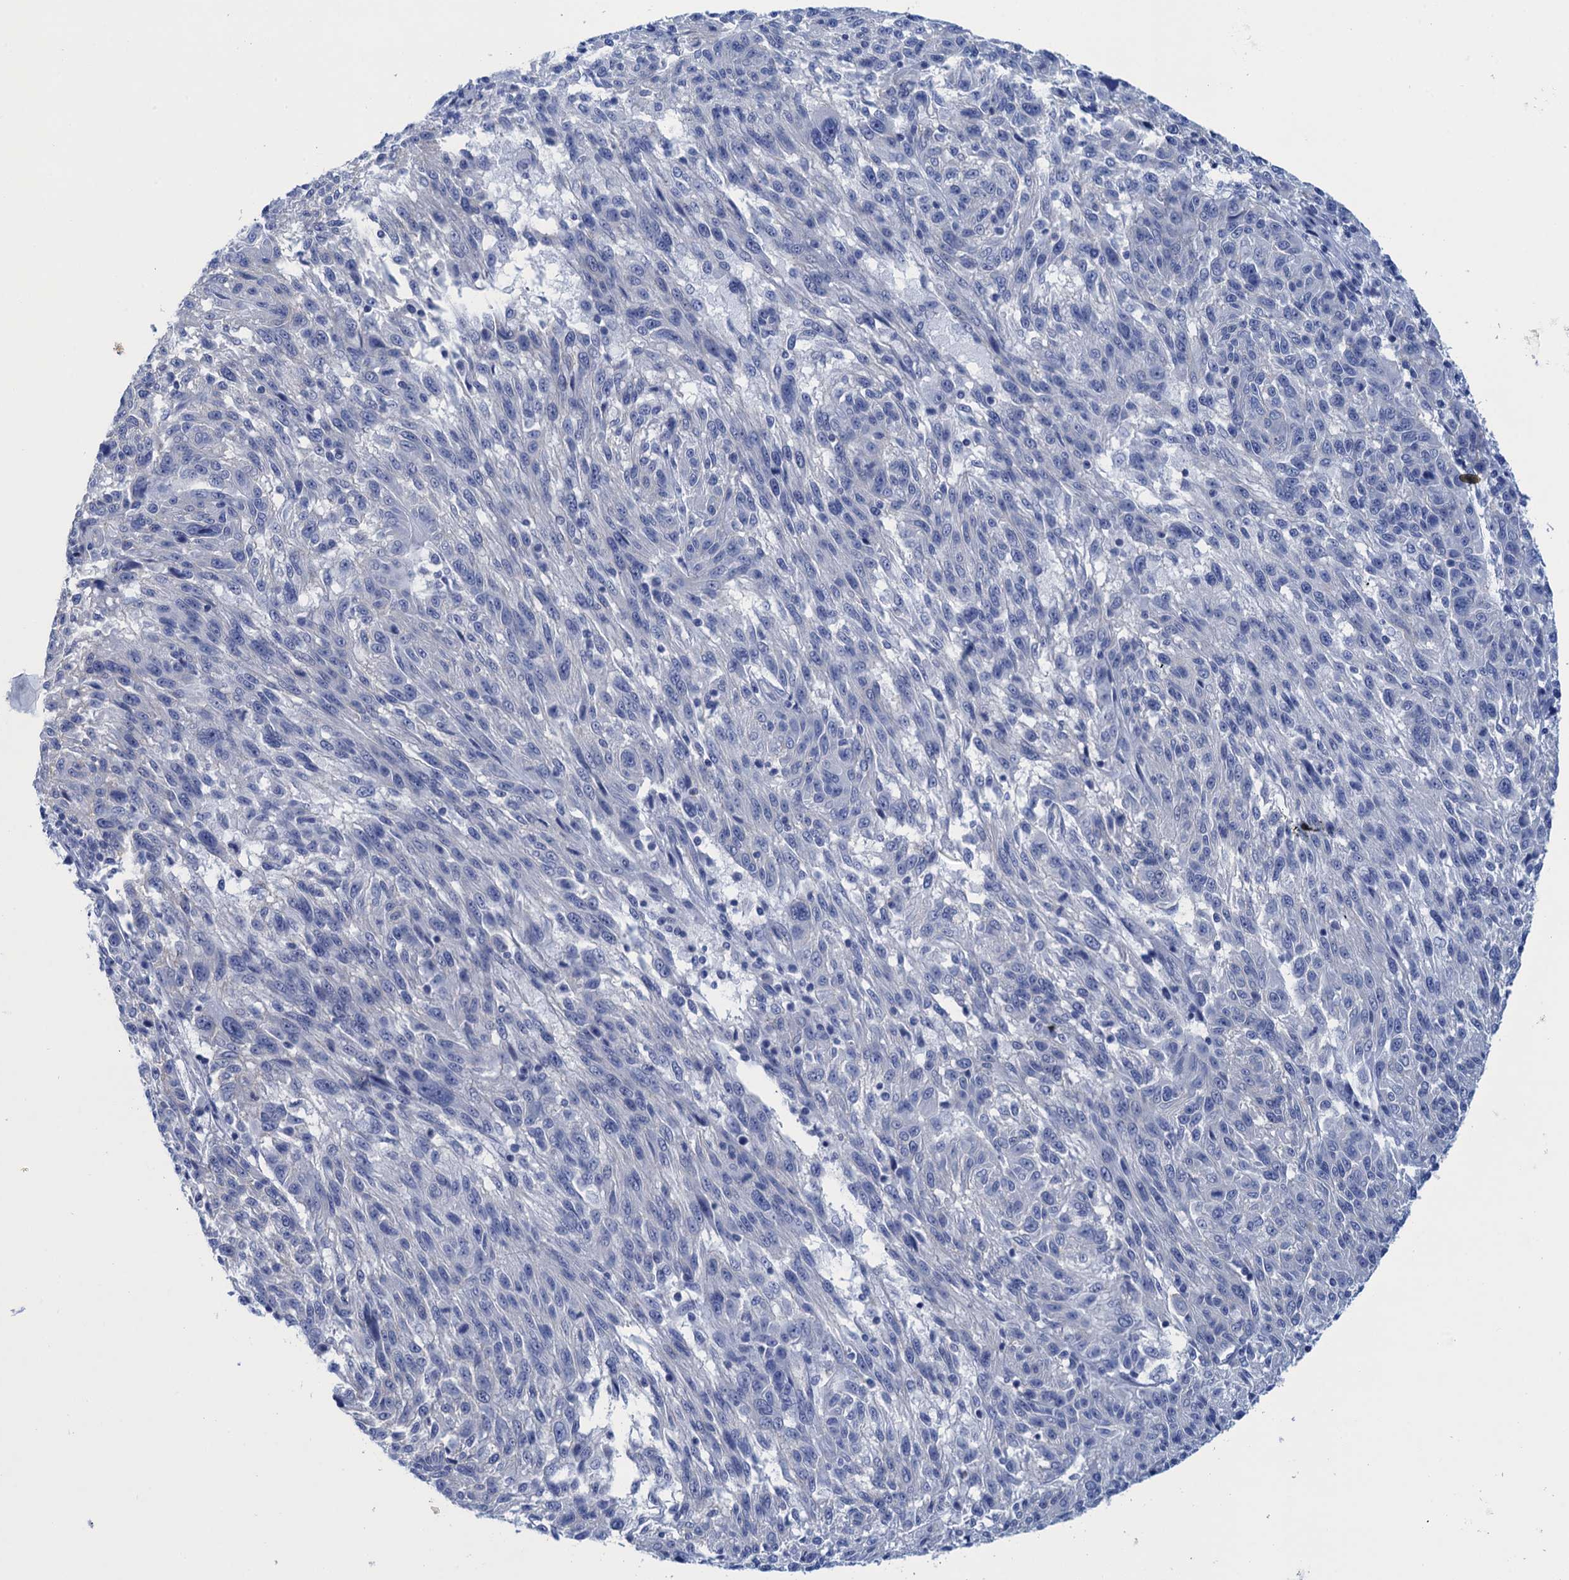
{"staining": {"intensity": "negative", "quantity": "none", "location": "none"}, "tissue": "melanoma", "cell_type": "Tumor cells", "image_type": "cancer", "snomed": [{"axis": "morphology", "description": "Malignant melanoma, NOS"}, {"axis": "topography", "description": "Skin"}], "caption": "High magnification brightfield microscopy of malignant melanoma stained with DAB (3,3'-diaminobenzidine) (brown) and counterstained with hematoxylin (blue): tumor cells show no significant positivity.", "gene": "CALML5", "patient": {"sex": "male", "age": 53}}